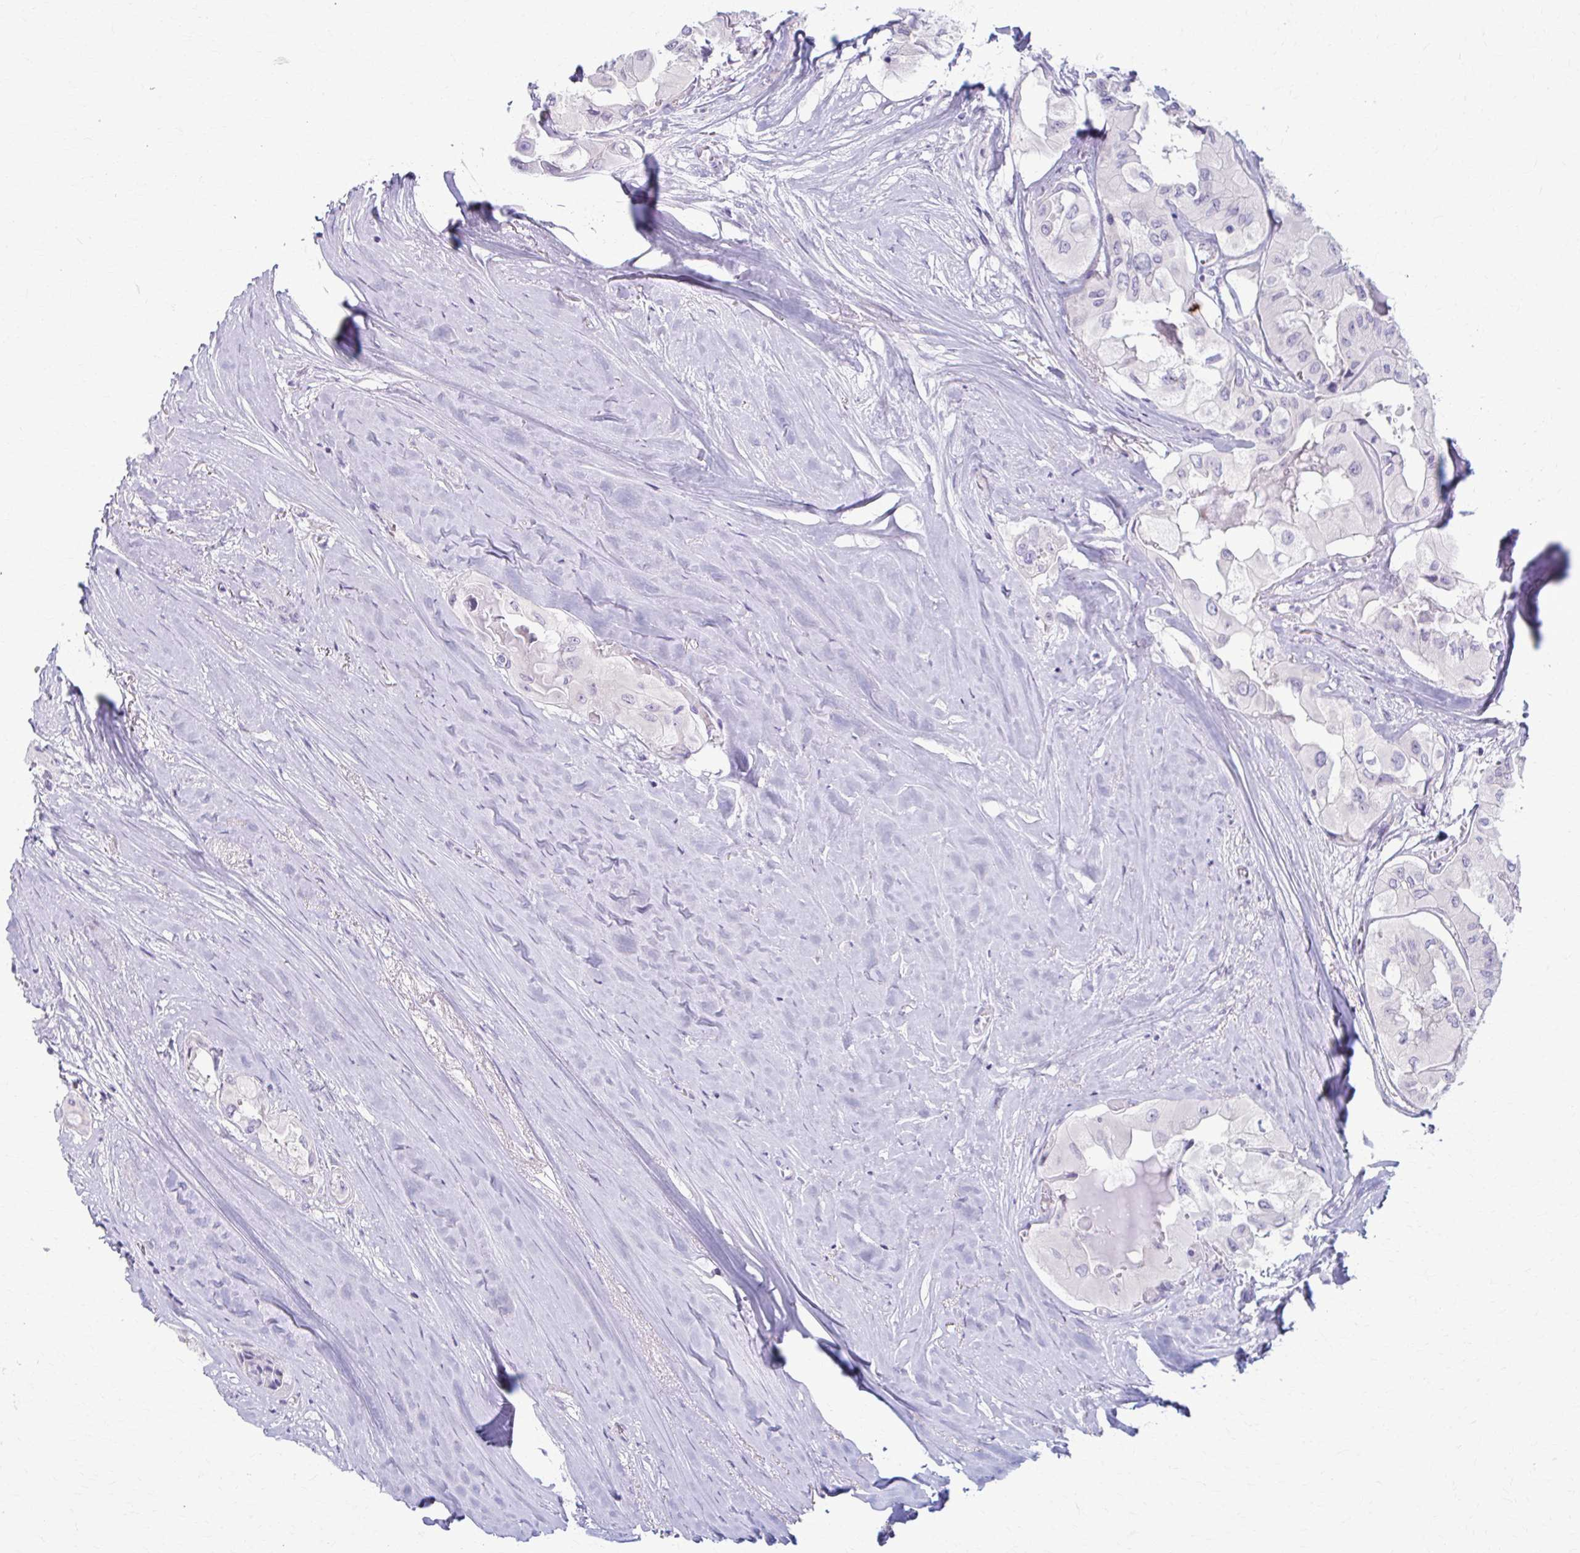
{"staining": {"intensity": "negative", "quantity": "none", "location": "none"}, "tissue": "thyroid cancer", "cell_type": "Tumor cells", "image_type": "cancer", "snomed": [{"axis": "morphology", "description": "Normal tissue, NOS"}, {"axis": "morphology", "description": "Papillary adenocarcinoma, NOS"}, {"axis": "topography", "description": "Thyroid gland"}], "caption": "The histopathology image exhibits no staining of tumor cells in thyroid cancer (papillary adenocarcinoma).", "gene": "PRKRA", "patient": {"sex": "female", "age": 59}}